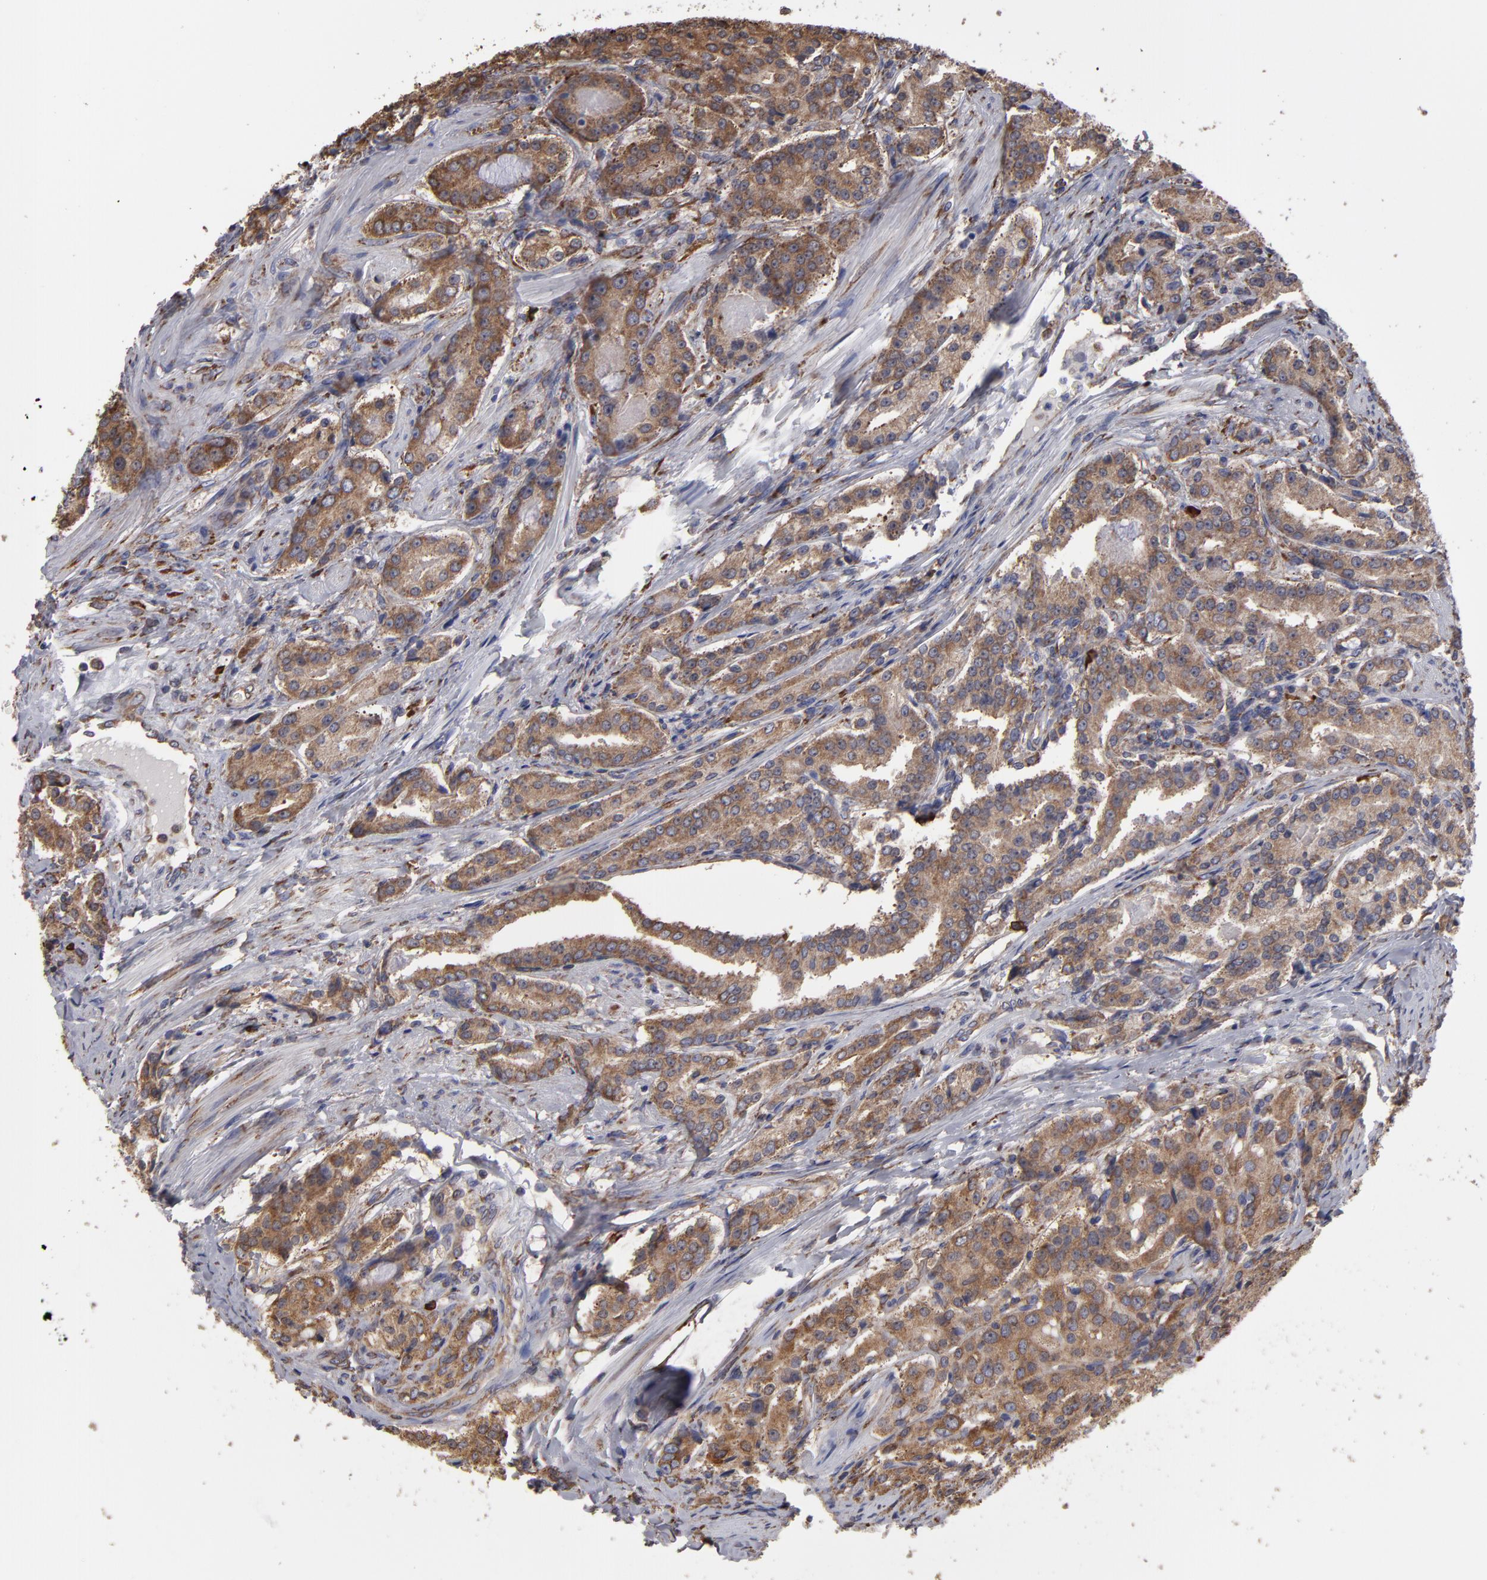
{"staining": {"intensity": "strong", "quantity": ">75%", "location": "cytoplasmic/membranous"}, "tissue": "prostate cancer", "cell_type": "Tumor cells", "image_type": "cancer", "snomed": [{"axis": "morphology", "description": "Adenocarcinoma, Medium grade"}, {"axis": "topography", "description": "Prostate"}], "caption": "Immunohistochemistry (IHC) micrograph of prostate cancer stained for a protein (brown), which displays high levels of strong cytoplasmic/membranous positivity in about >75% of tumor cells.", "gene": "SND1", "patient": {"sex": "male", "age": 72}}